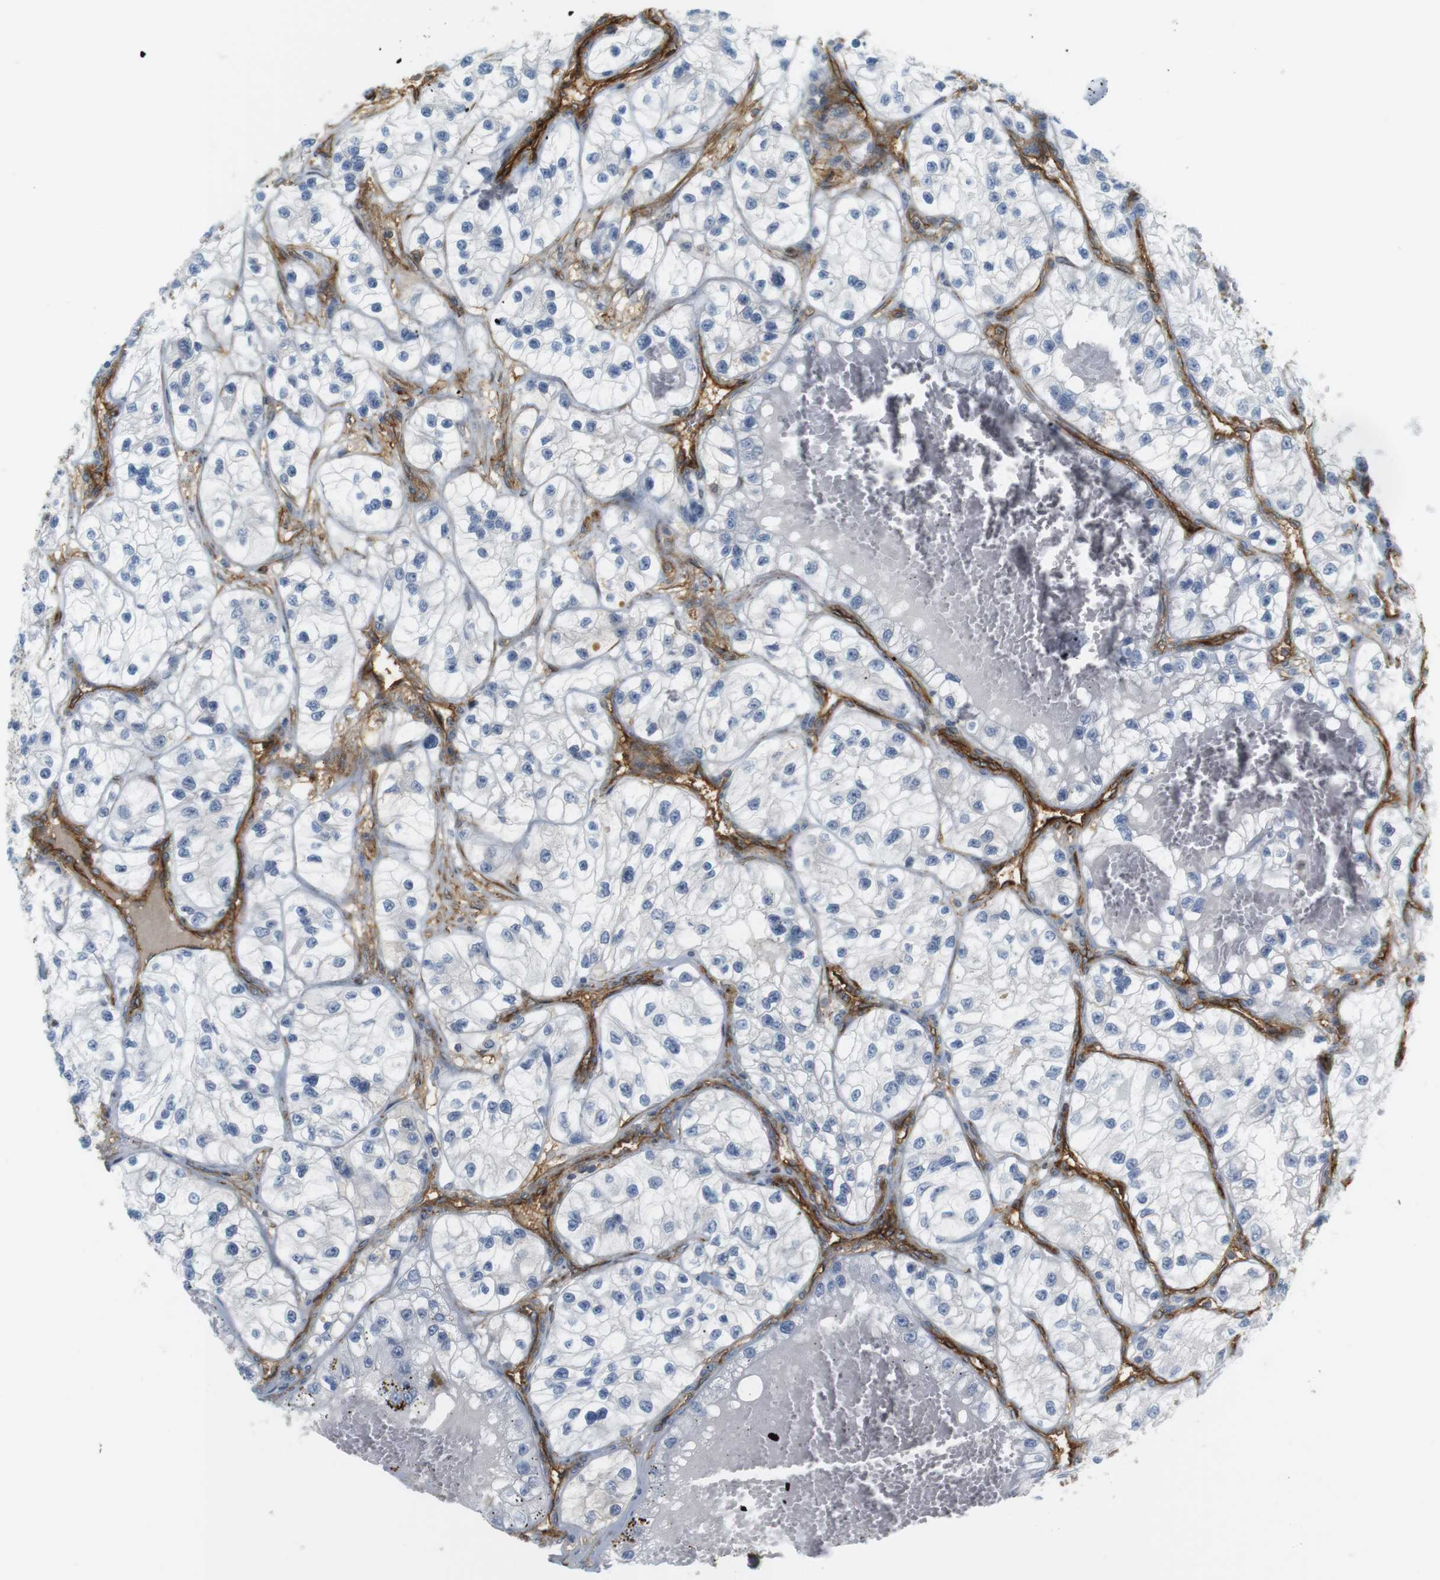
{"staining": {"intensity": "negative", "quantity": "none", "location": "none"}, "tissue": "renal cancer", "cell_type": "Tumor cells", "image_type": "cancer", "snomed": [{"axis": "morphology", "description": "Adenocarcinoma, NOS"}, {"axis": "topography", "description": "Kidney"}], "caption": "A micrograph of renal cancer (adenocarcinoma) stained for a protein shows no brown staining in tumor cells.", "gene": "F2R", "patient": {"sex": "female", "age": 57}}